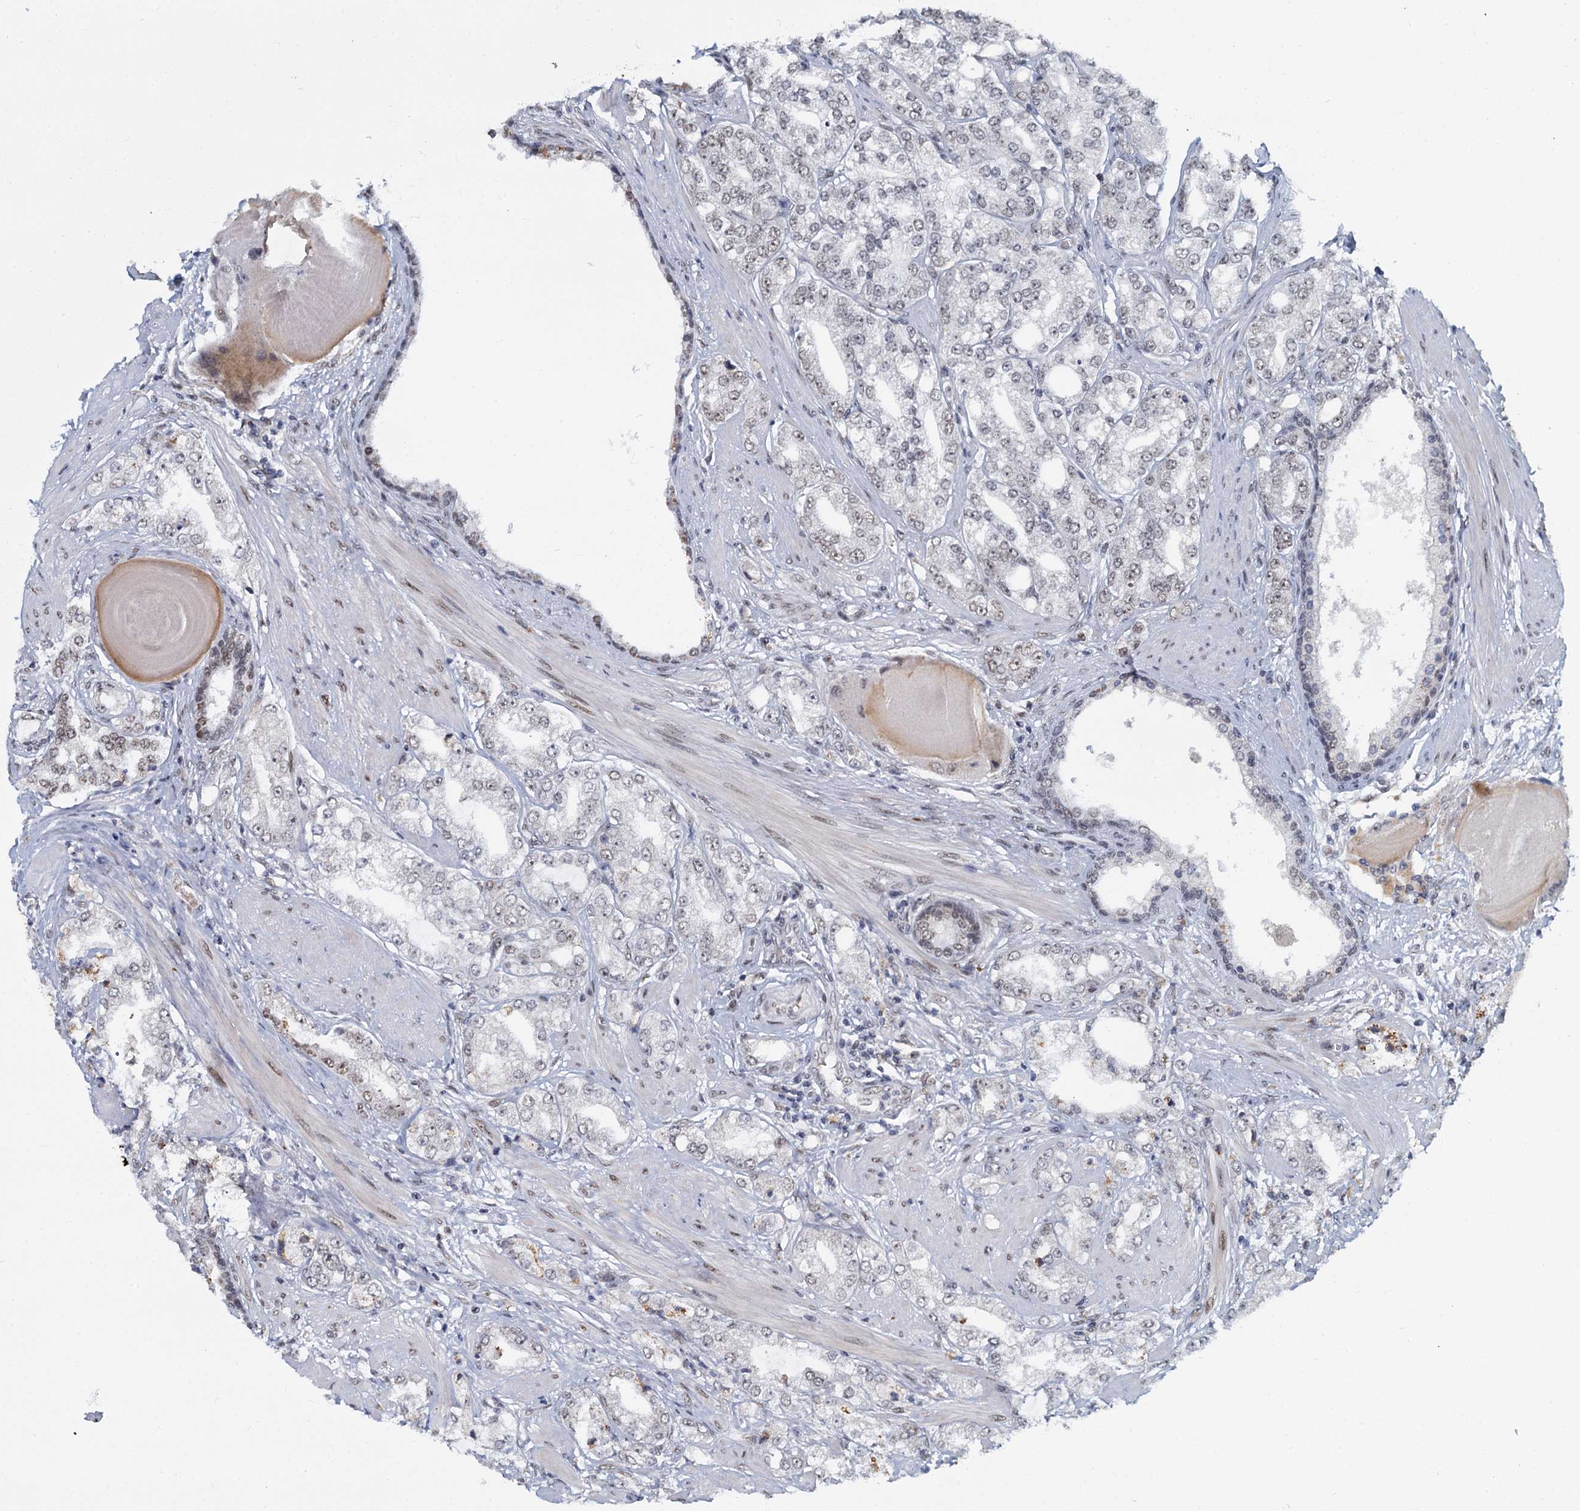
{"staining": {"intensity": "moderate", "quantity": "<25%", "location": "nuclear"}, "tissue": "prostate cancer", "cell_type": "Tumor cells", "image_type": "cancer", "snomed": [{"axis": "morphology", "description": "Adenocarcinoma, High grade"}, {"axis": "topography", "description": "Prostate"}], "caption": "A brown stain shows moderate nuclear positivity of a protein in human prostate cancer tumor cells. (brown staining indicates protein expression, while blue staining denotes nuclei).", "gene": "RPRD1A", "patient": {"sex": "male", "age": 64}}